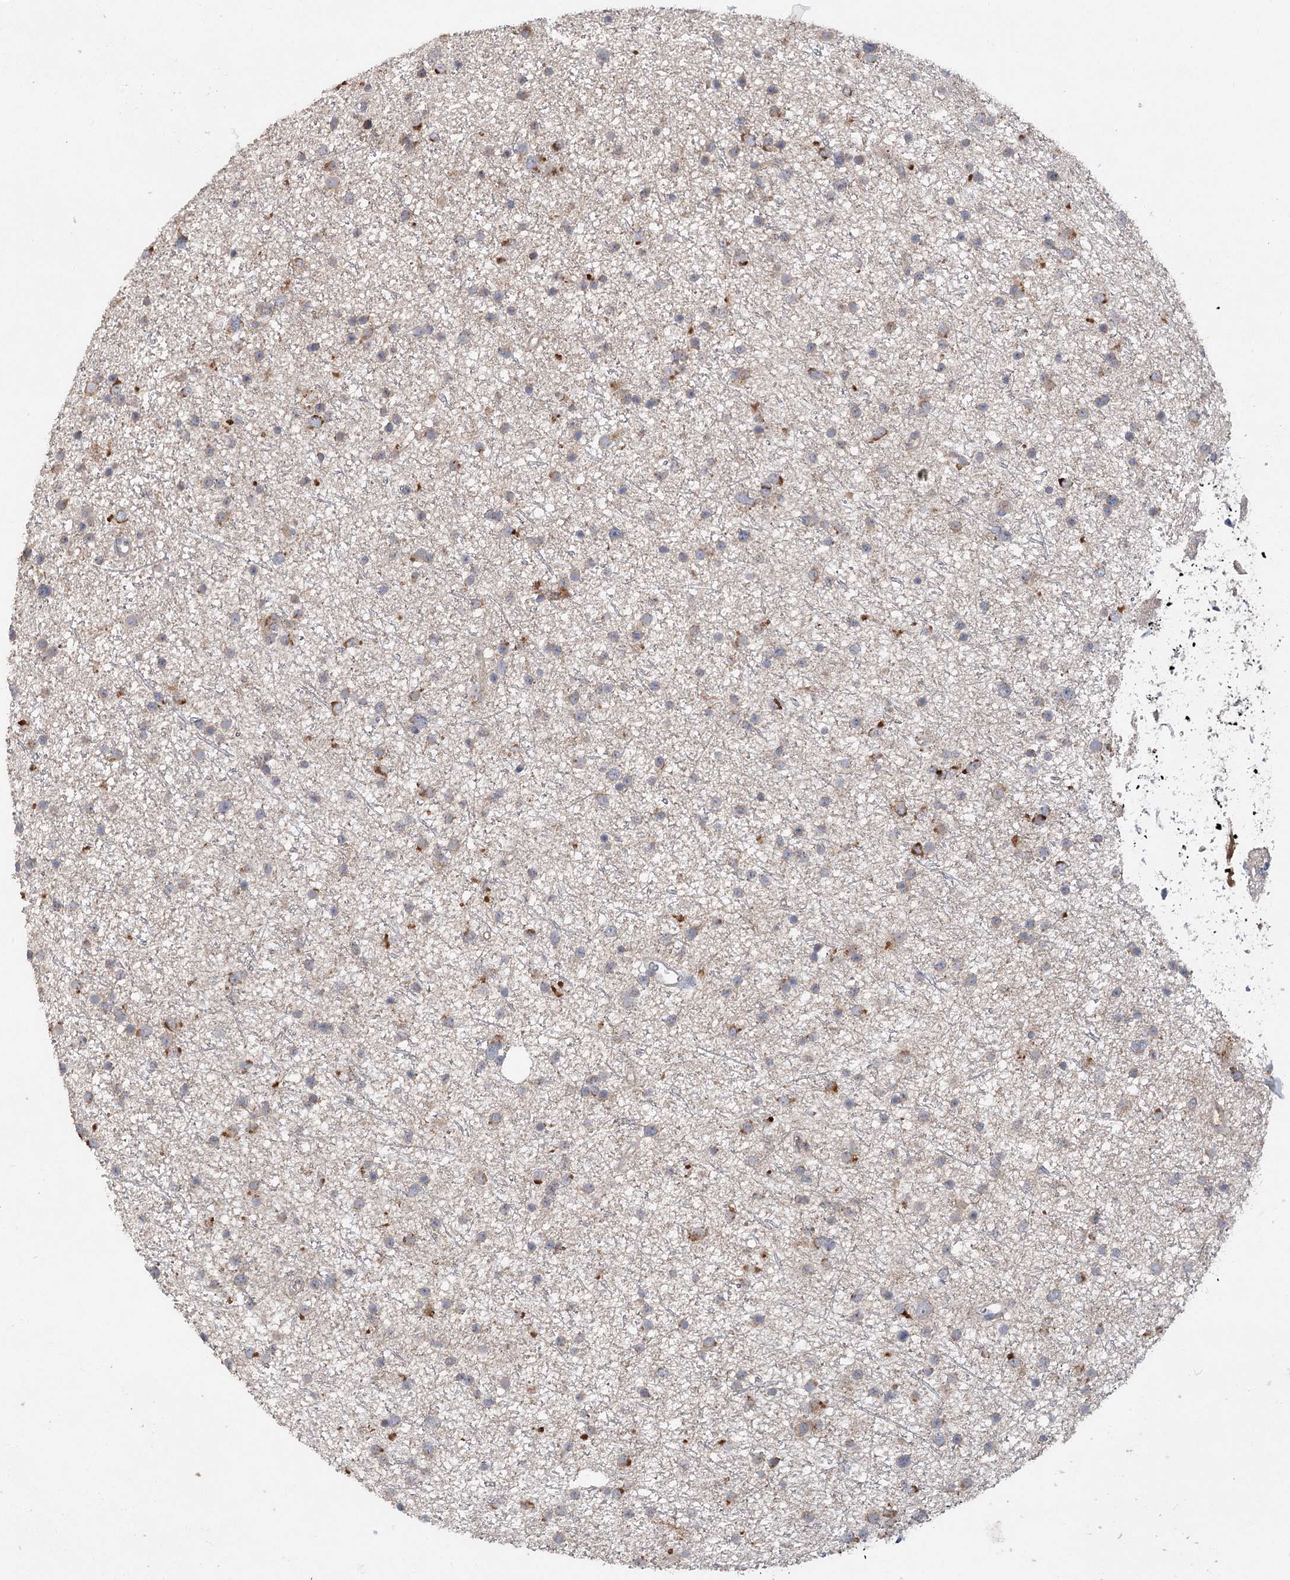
{"staining": {"intensity": "moderate", "quantity": "<25%", "location": "cytoplasmic/membranous"}, "tissue": "glioma", "cell_type": "Tumor cells", "image_type": "cancer", "snomed": [{"axis": "morphology", "description": "Glioma, malignant, Low grade"}, {"axis": "topography", "description": "Cerebral cortex"}], "caption": "This is an image of immunohistochemistry staining of malignant glioma (low-grade), which shows moderate expression in the cytoplasmic/membranous of tumor cells.", "gene": "PYROXD2", "patient": {"sex": "female", "age": 39}}